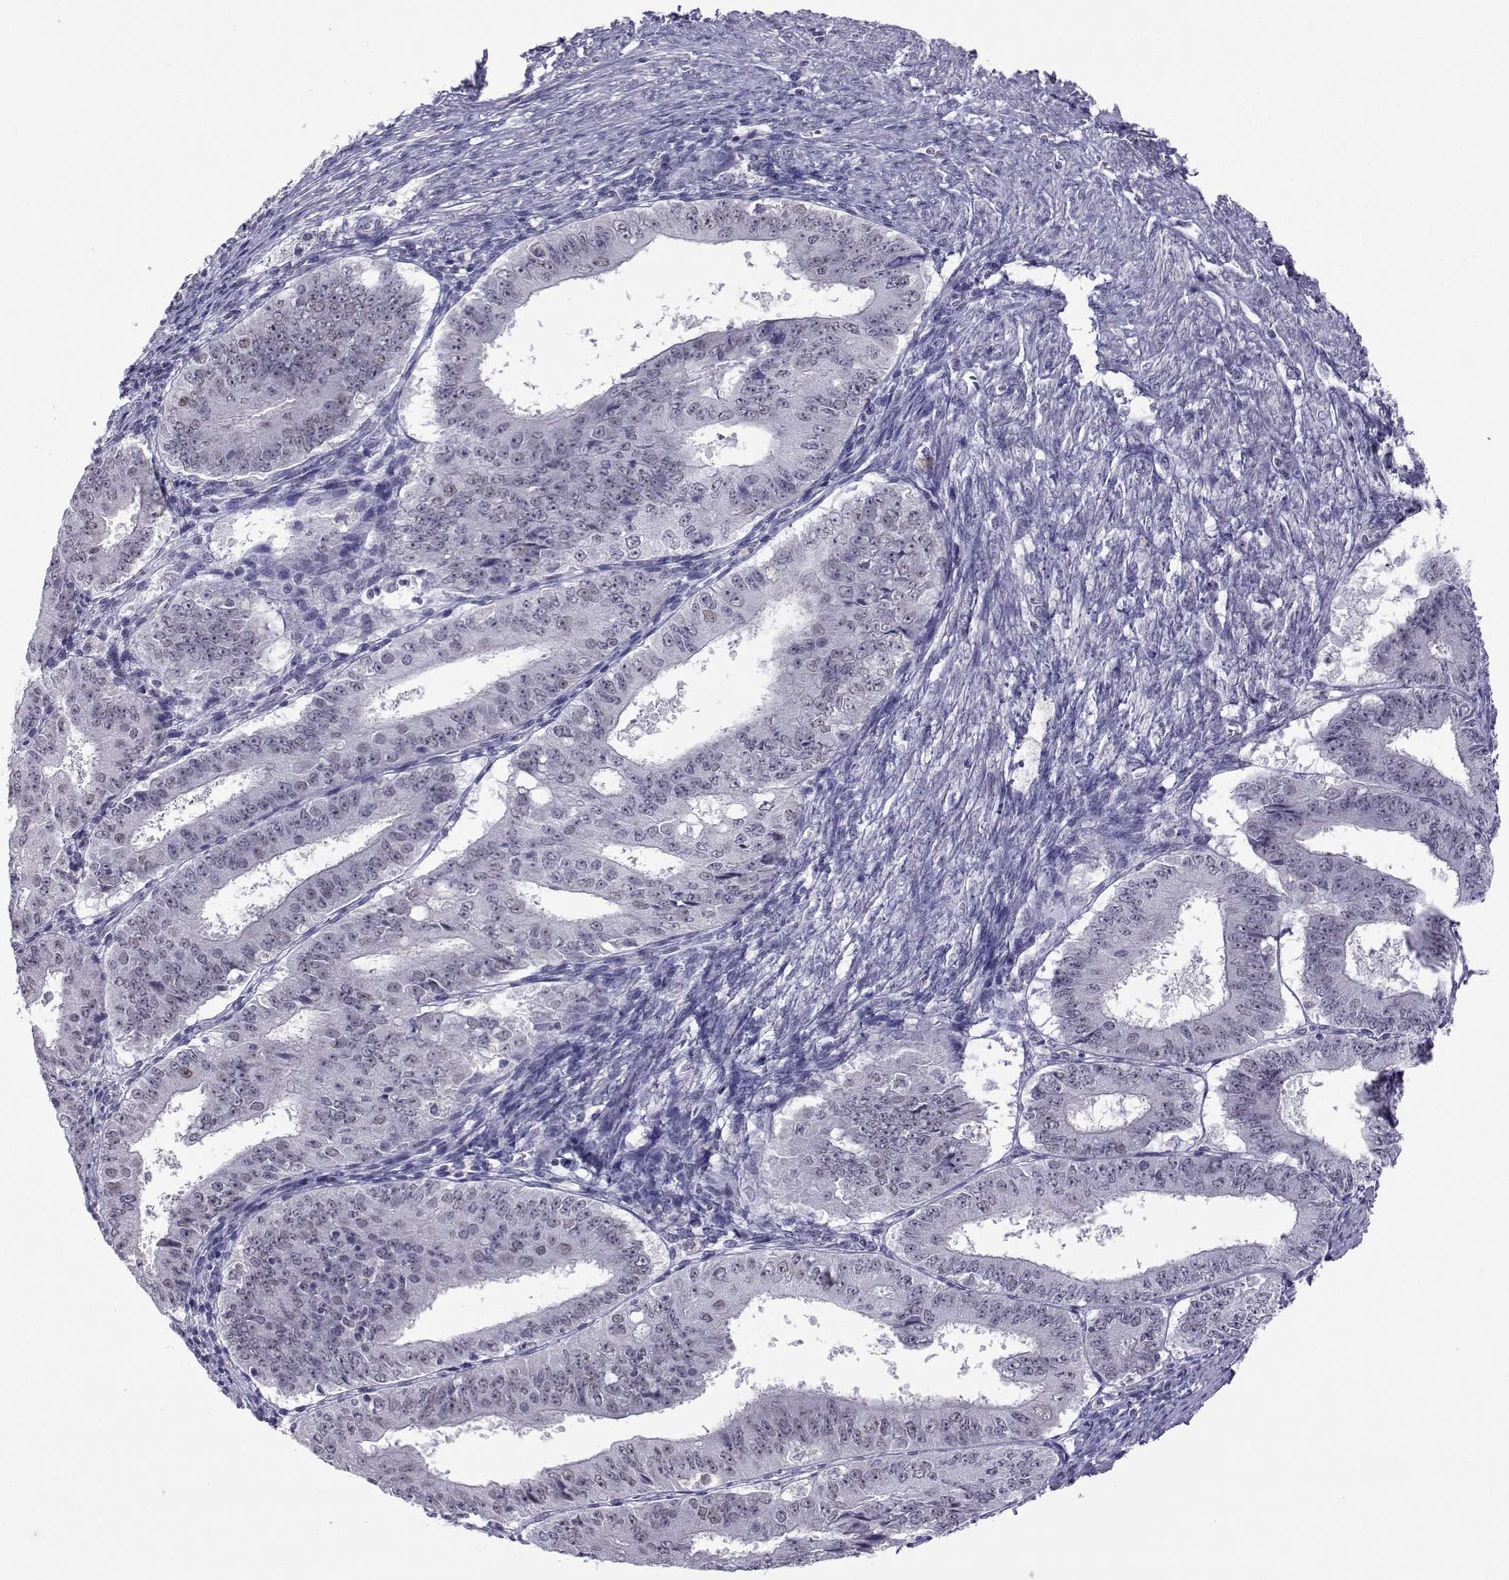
{"staining": {"intensity": "negative", "quantity": "none", "location": "none"}, "tissue": "ovarian cancer", "cell_type": "Tumor cells", "image_type": "cancer", "snomed": [{"axis": "morphology", "description": "Carcinoma, endometroid"}, {"axis": "topography", "description": "Ovary"}], "caption": "The photomicrograph displays no significant staining in tumor cells of ovarian cancer.", "gene": "MED26", "patient": {"sex": "female", "age": 42}}